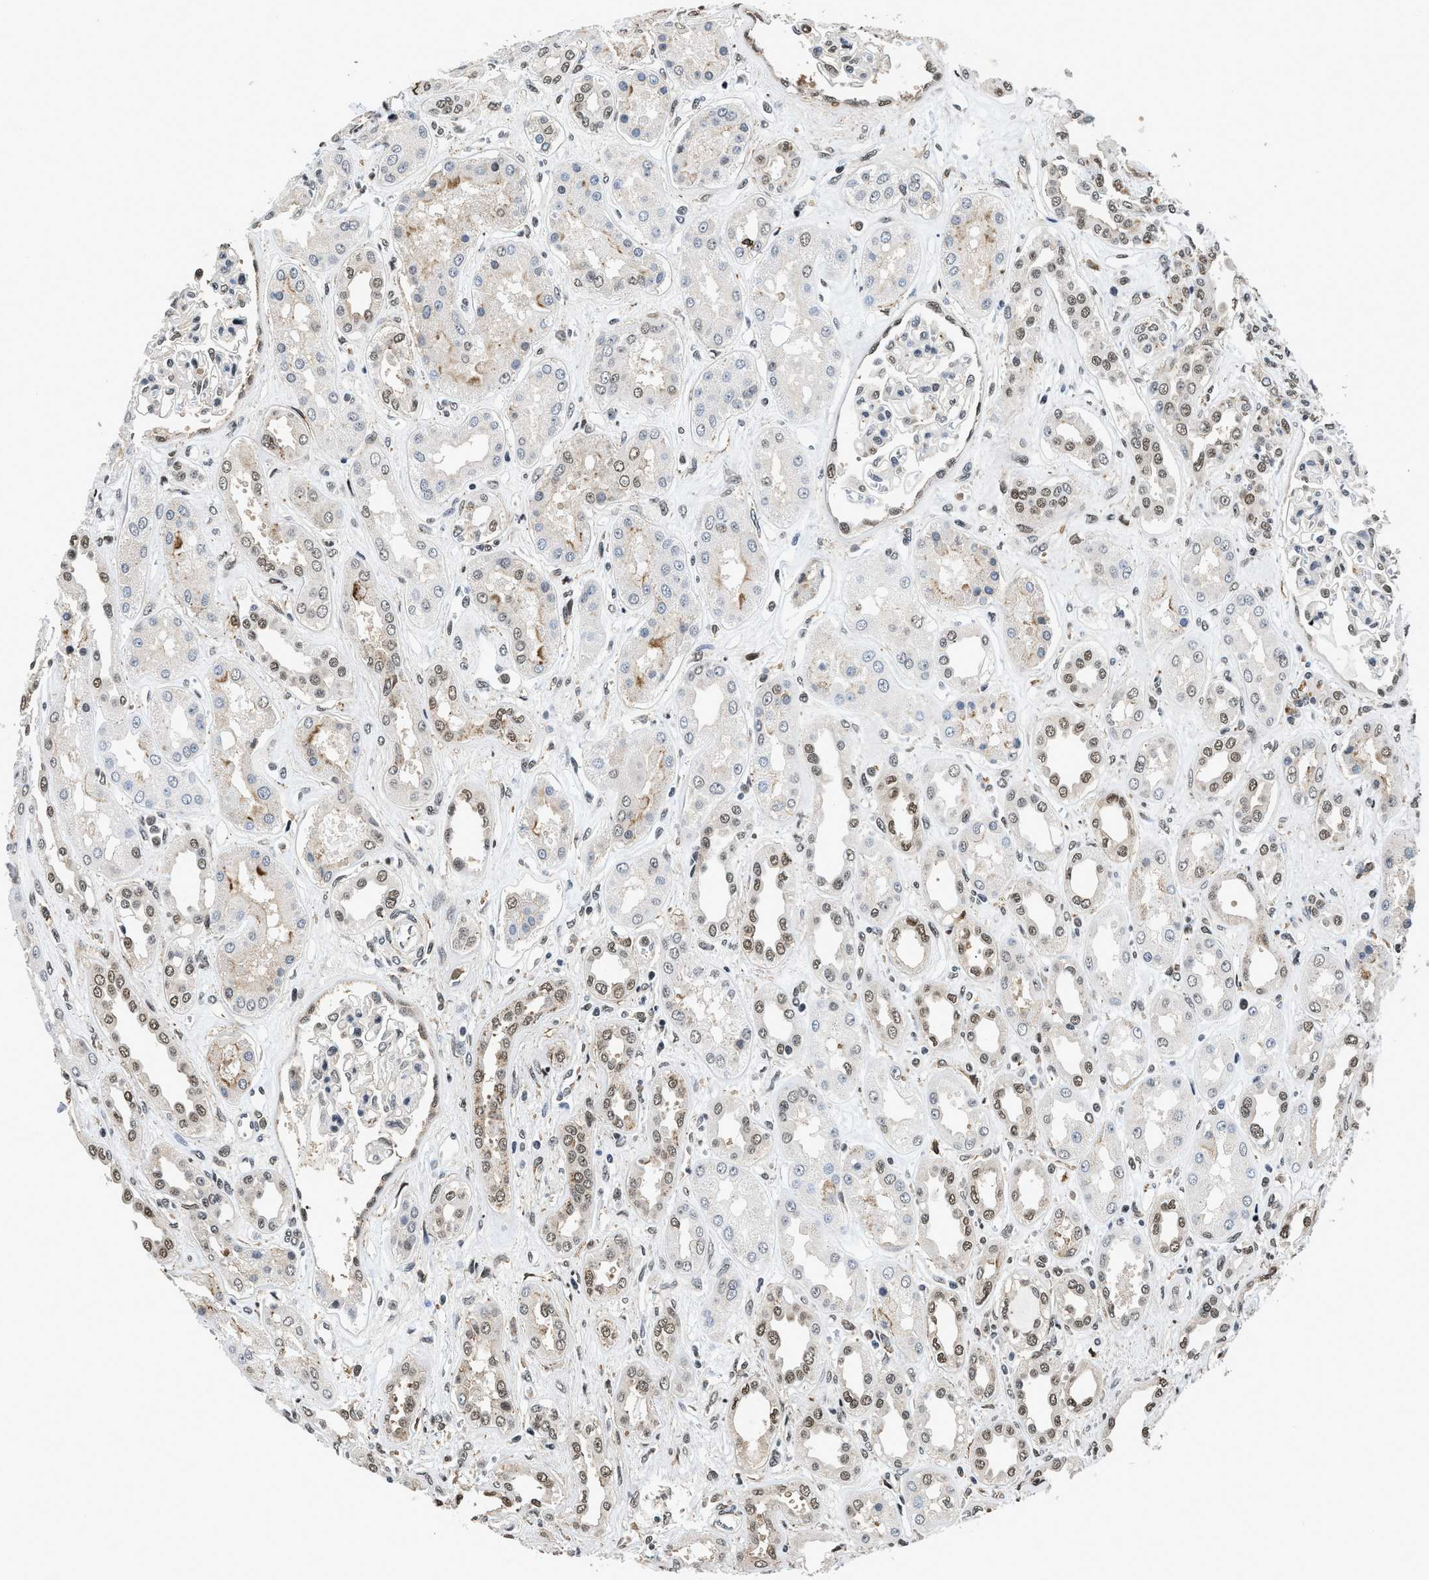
{"staining": {"intensity": "strong", "quantity": "25%-75%", "location": "nuclear"}, "tissue": "kidney", "cell_type": "Cells in glomeruli", "image_type": "normal", "snomed": [{"axis": "morphology", "description": "Normal tissue, NOS"}, {"axis": "topography", "description": "Kidney"}], "caption": "Kidney stained for a protein (brown) shows strong nuclear positive positivity in about 25%-75% of cells in glomeruli.", "gene": "HNRNPF", "patient": {"sex": "male", "age": 59}}